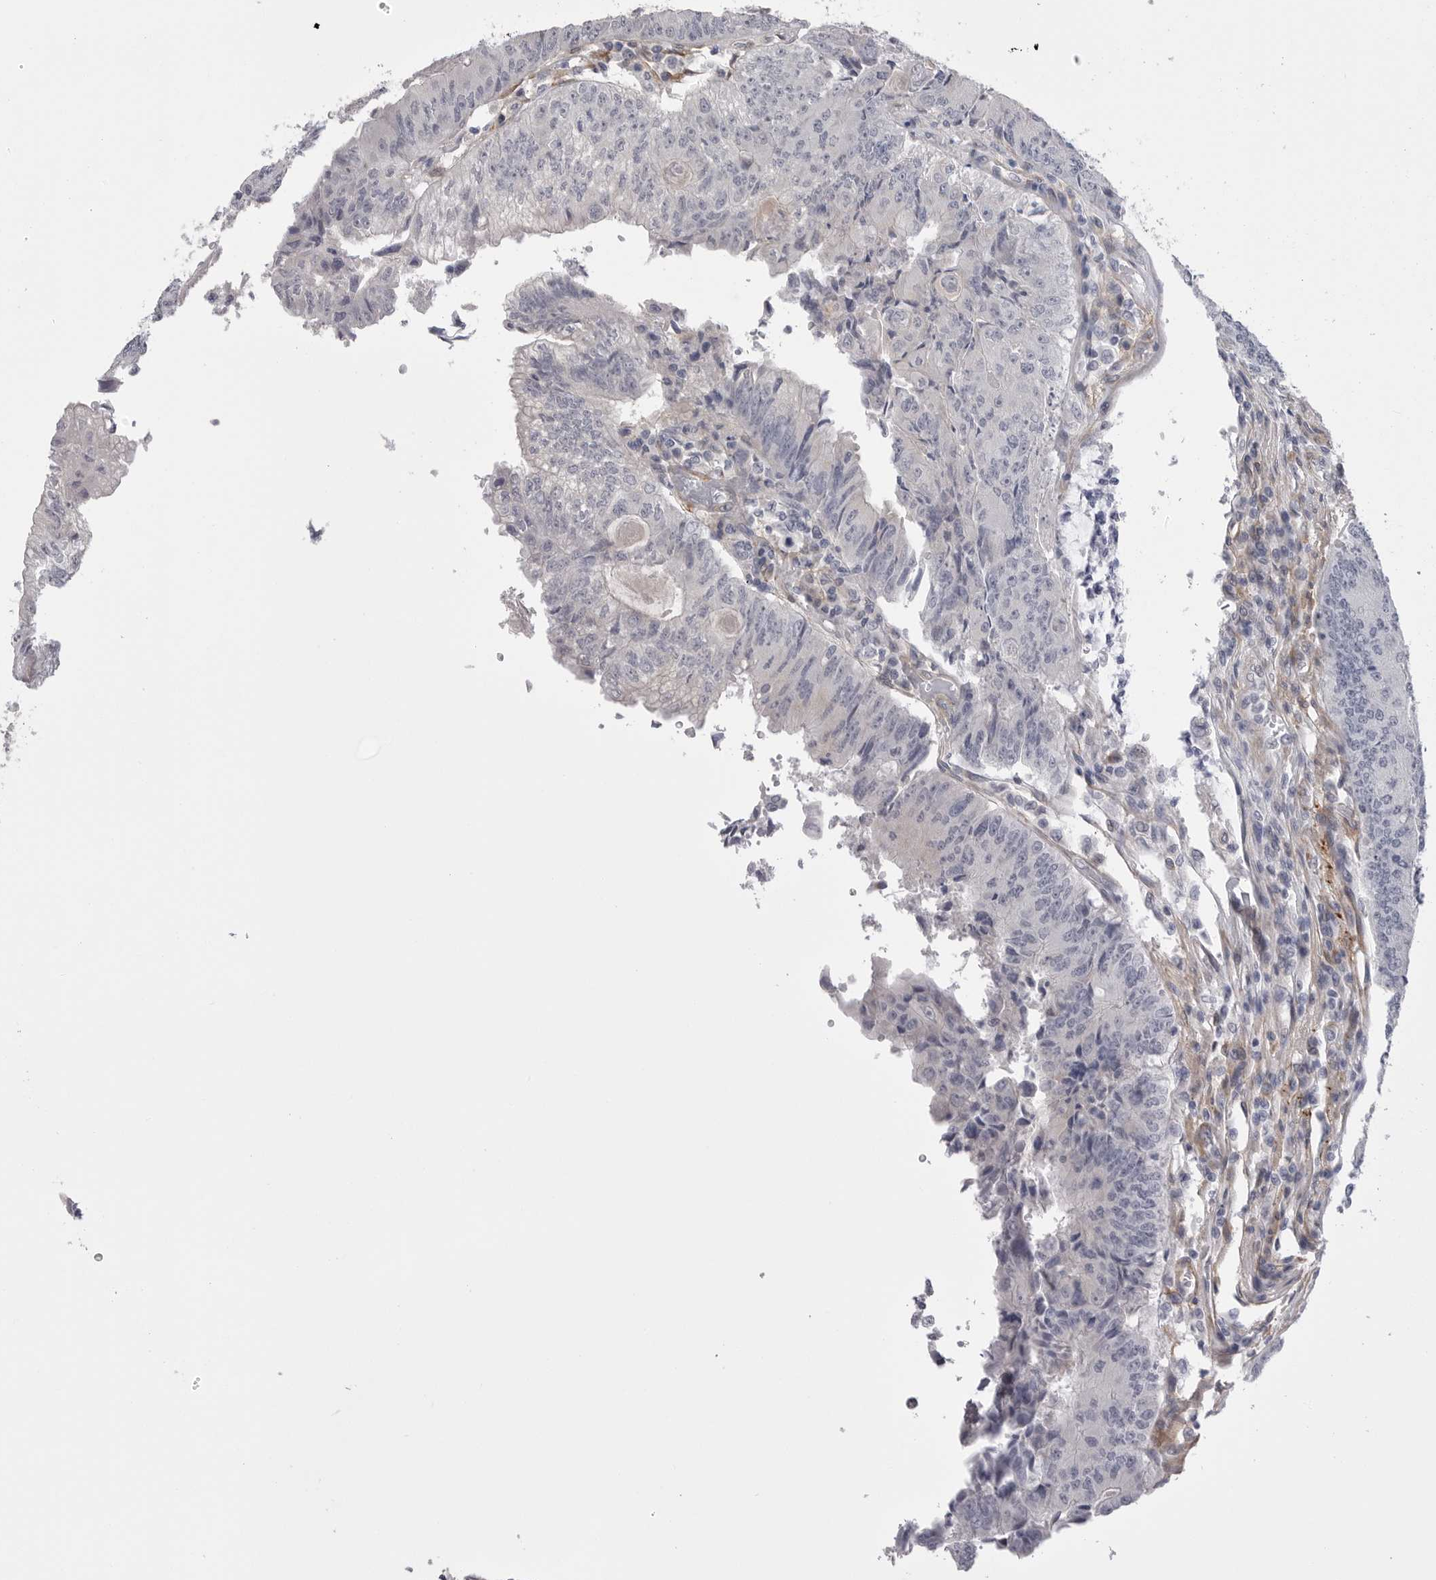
{"staining": {"intensity": "negative", "quantity": "none", "location": "none"}, "tissue": "colorectal cancer", "cell_type": "Tumor cells", "image_type": "cancer", "snomed": [{"axis": "morphology", "description": "Adenocarcinoma, NOS"}, {"axis": "topography", "description": "Colon"}], "caption": "Tumor cells are negative for brown protein staining in colorectal cancer (adenocarcinoma).", "gene": "AKAP12", "patient": {"sex": "female", "age": 67}}